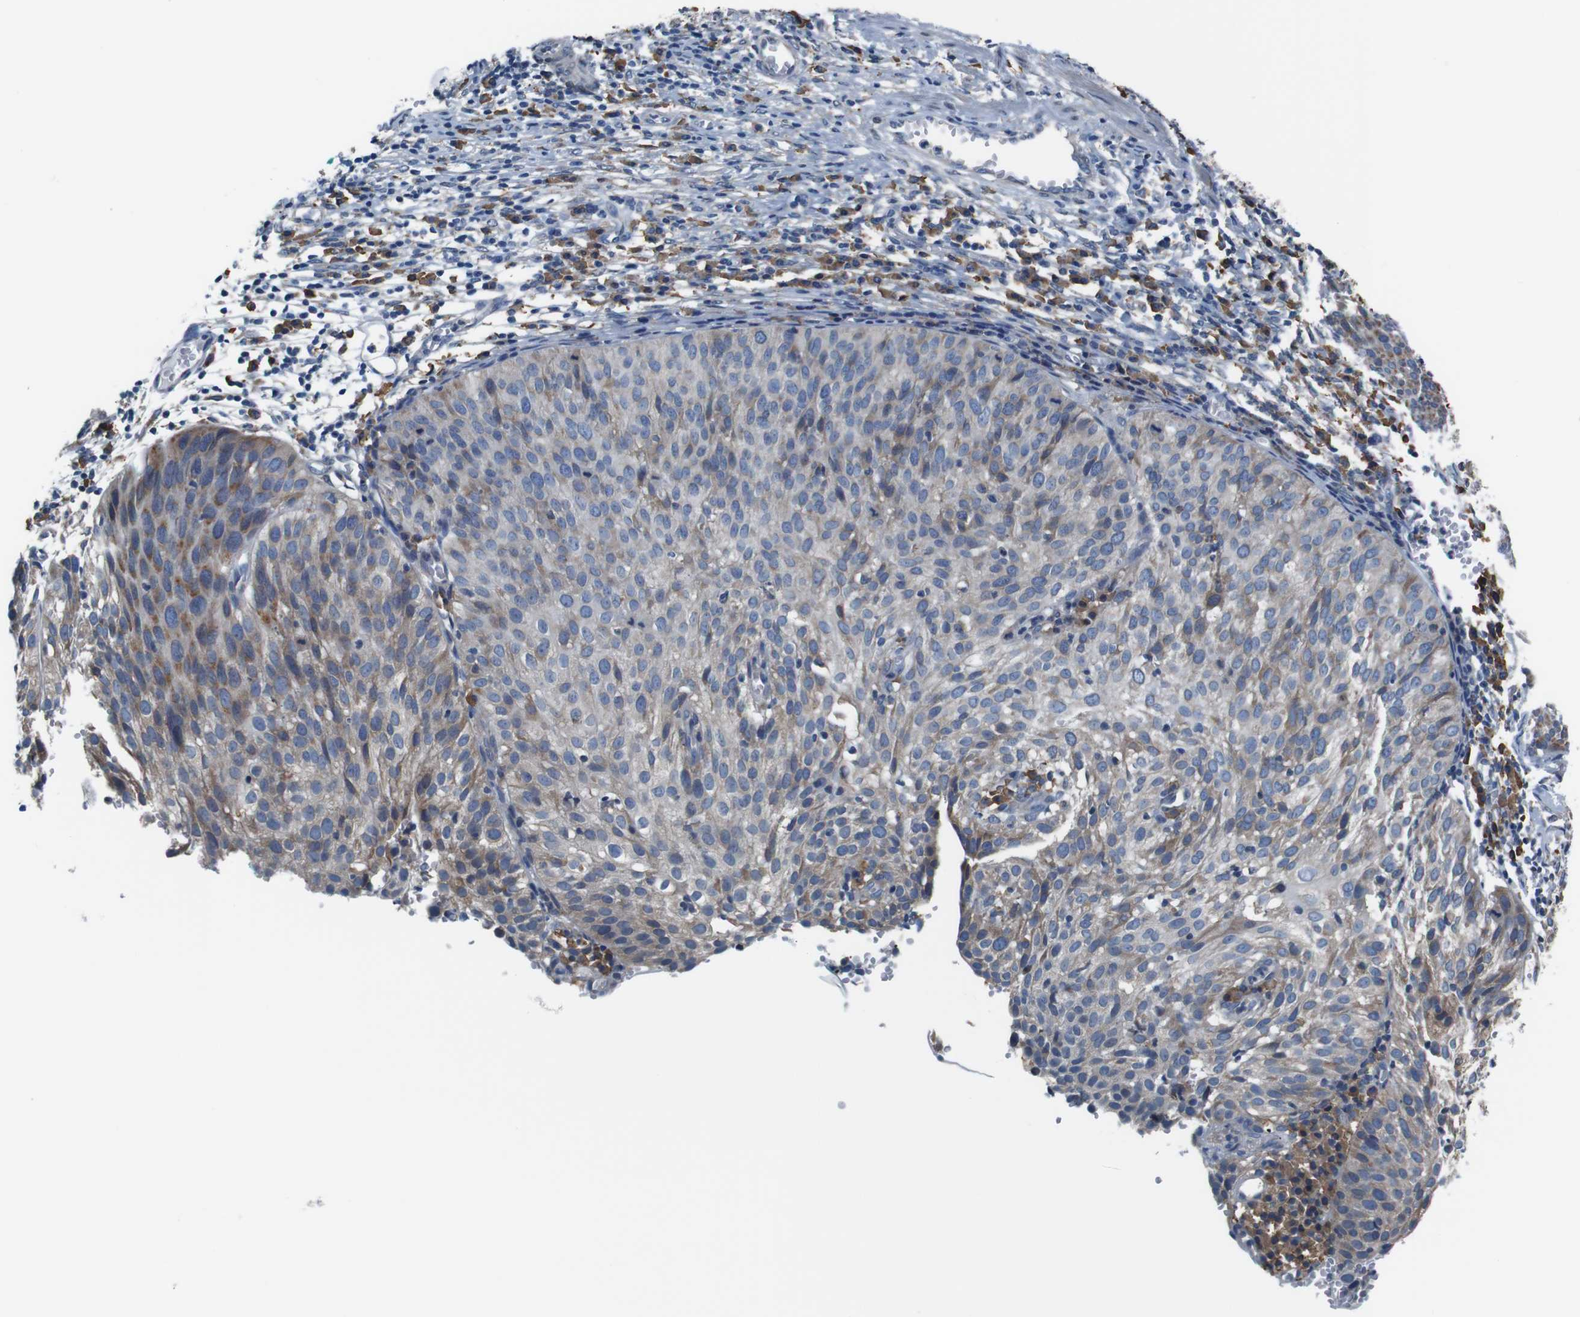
{"staining": {"intensity": "moderate", "quantity": "25%-75%", "location": "cytoplasmic/membranous"}, "tissue": "cervical cancer", "cell_type": "Tumor cells", "image_type": "cancer", "snomed": [{"axis": "morphology", "description": "Squamous cell carcinoma, NOS"}, {"axis": "topography", "description": "Cervix"}], "caption": "Protein staining of squamous cell carcinoma (cervical) tissue shows moderate cytoplasmic/membranous expression in about 25%-75% of tumor cells. (DAB (3,3'-diaminobenzidine) IHC, brown staining for protein, blue staining for nuclei).", "gene": "SIGMAR1", "patient": {"sex": "female", "age": 38}}